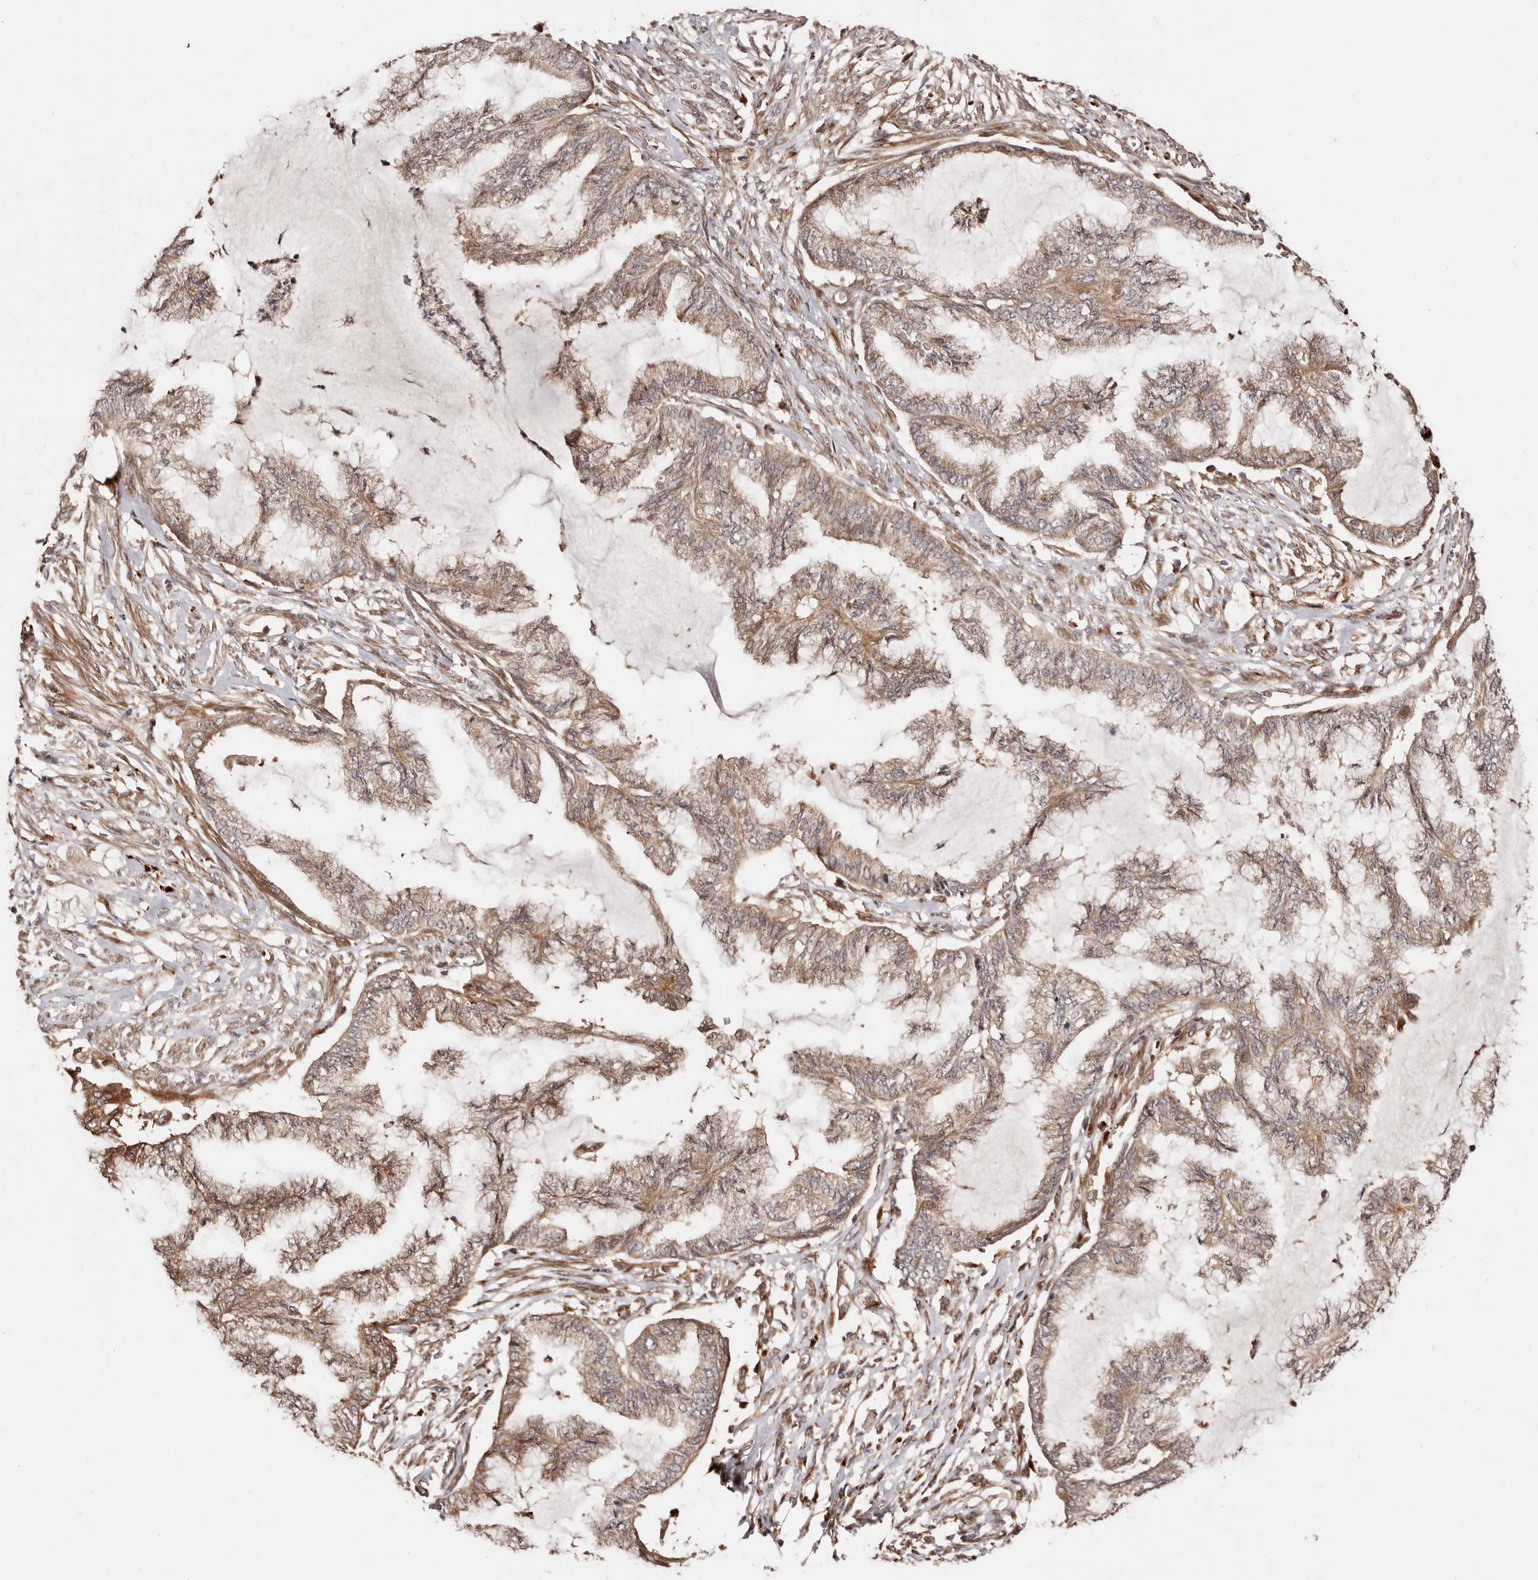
{"staining": {"intensity": "moderate", "quantity": ">75%", "location": "cytoplasmic/membranous"}, "tissue": "endometrial cancer", "cell_type": "Tumor cells", "image_type": "cancer", "snomed": [{"axis": "morphology", "description": "Adenocarcinoma, NOS"}, {"axis": "topography", "description": "Endometrium"}], "caption": "A photomicrograph showing moderate cytoplasmic/membranous expression in approximately >75% of tumor cells in endometrial cancer (adenocarcinoma), as visualized by brown immunohistochemical staining.", "gene": "PTPN22", "patient": {"sex": "female", "age": 86}}